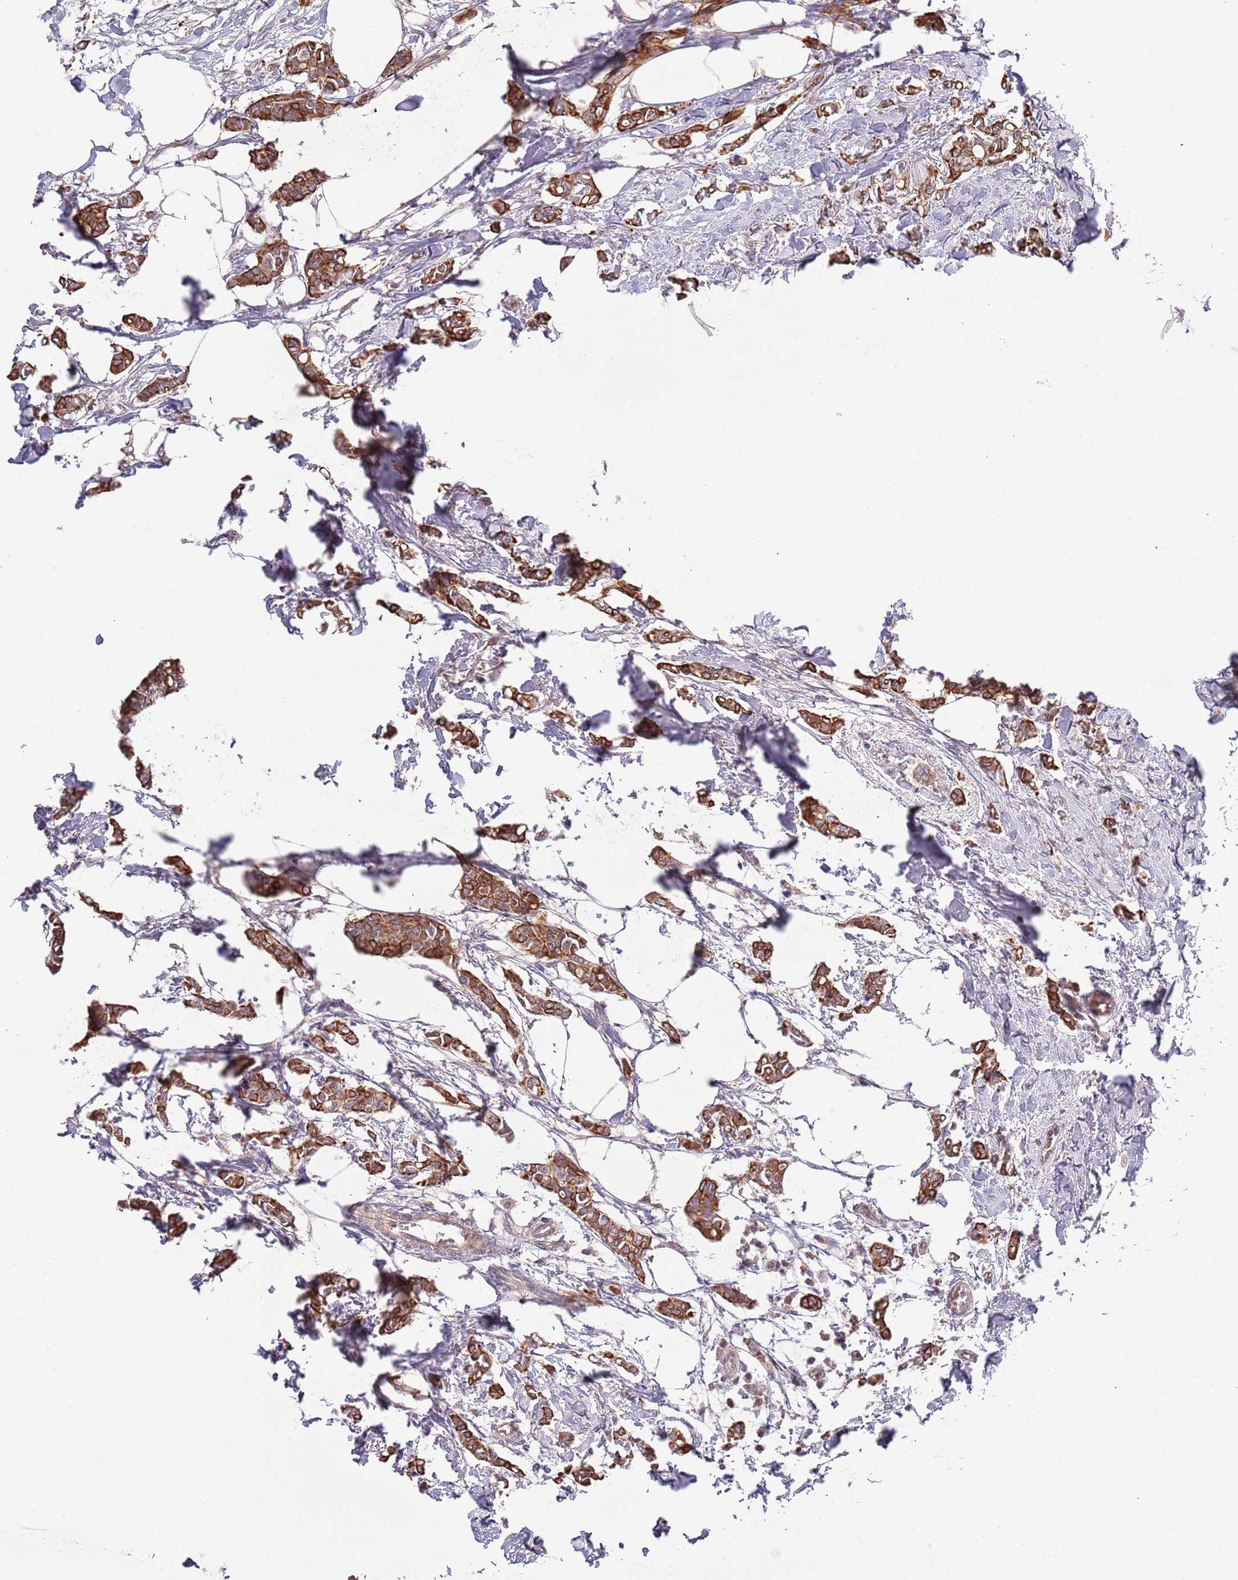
{"staining": {"intensity": "moderate", "quantity": ">75%", "location": "cytoplasmic/membranous"}, "tissue": "breast cancer", "cell_type": "Tumor cells", "image_type": "cancer", "snomed": [{"axis": "morphology", "description": "Duct carcinoma"}, {"axis": "topography", "description": "Breast"}], "caption": "DAB immunohistochemical staining of invasive ductal carcinoma (breast) shows moderate cytoplasmic/membranous protein positivity in approximately >75% of tumor cells.", "gene": "LIPJ", "patient": {"sex": "female", "age": 41}}